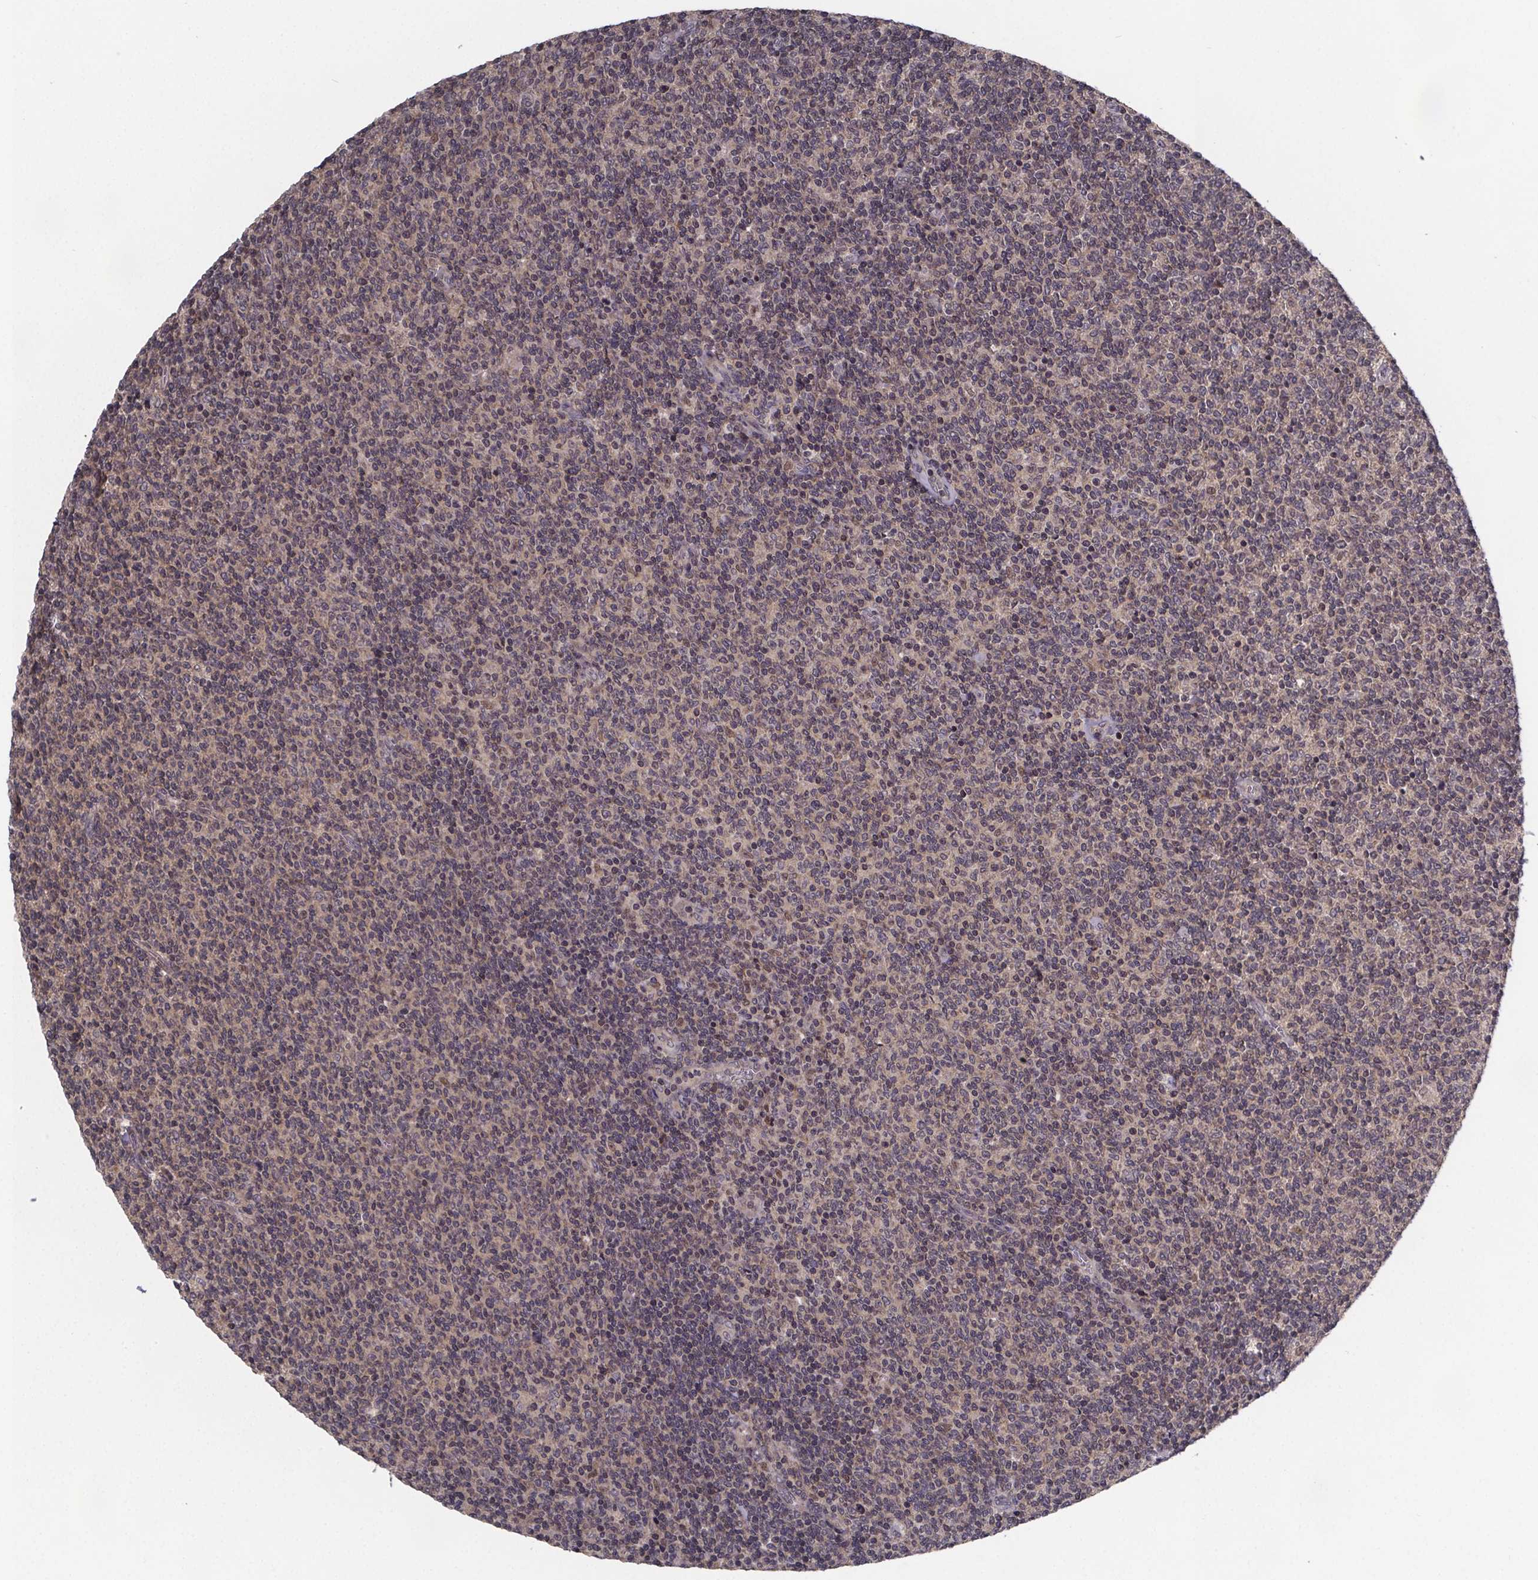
{"staining": {"intensity": "weak", "quantity": "<25%", "location": "cytoplasmic/membranous"}, "tissue": "lymphoma", "cell_type": "Tumor cells", "image_type": "cancer", "snomed": [{"axis": "morphology", "description": "Malignant lymphoma, non-Hodgkin's type, Low grade"}, {"axis": "topography", "description": "Lymph node"}], "caption": "The photomicrograph shows no significant expression in tumor cells of lymphoma. (Brightfield microscopy of DAB IHC at high magnification).", "gene": "FN3KRP", "patient": {"sex": "male", "age": 52}}